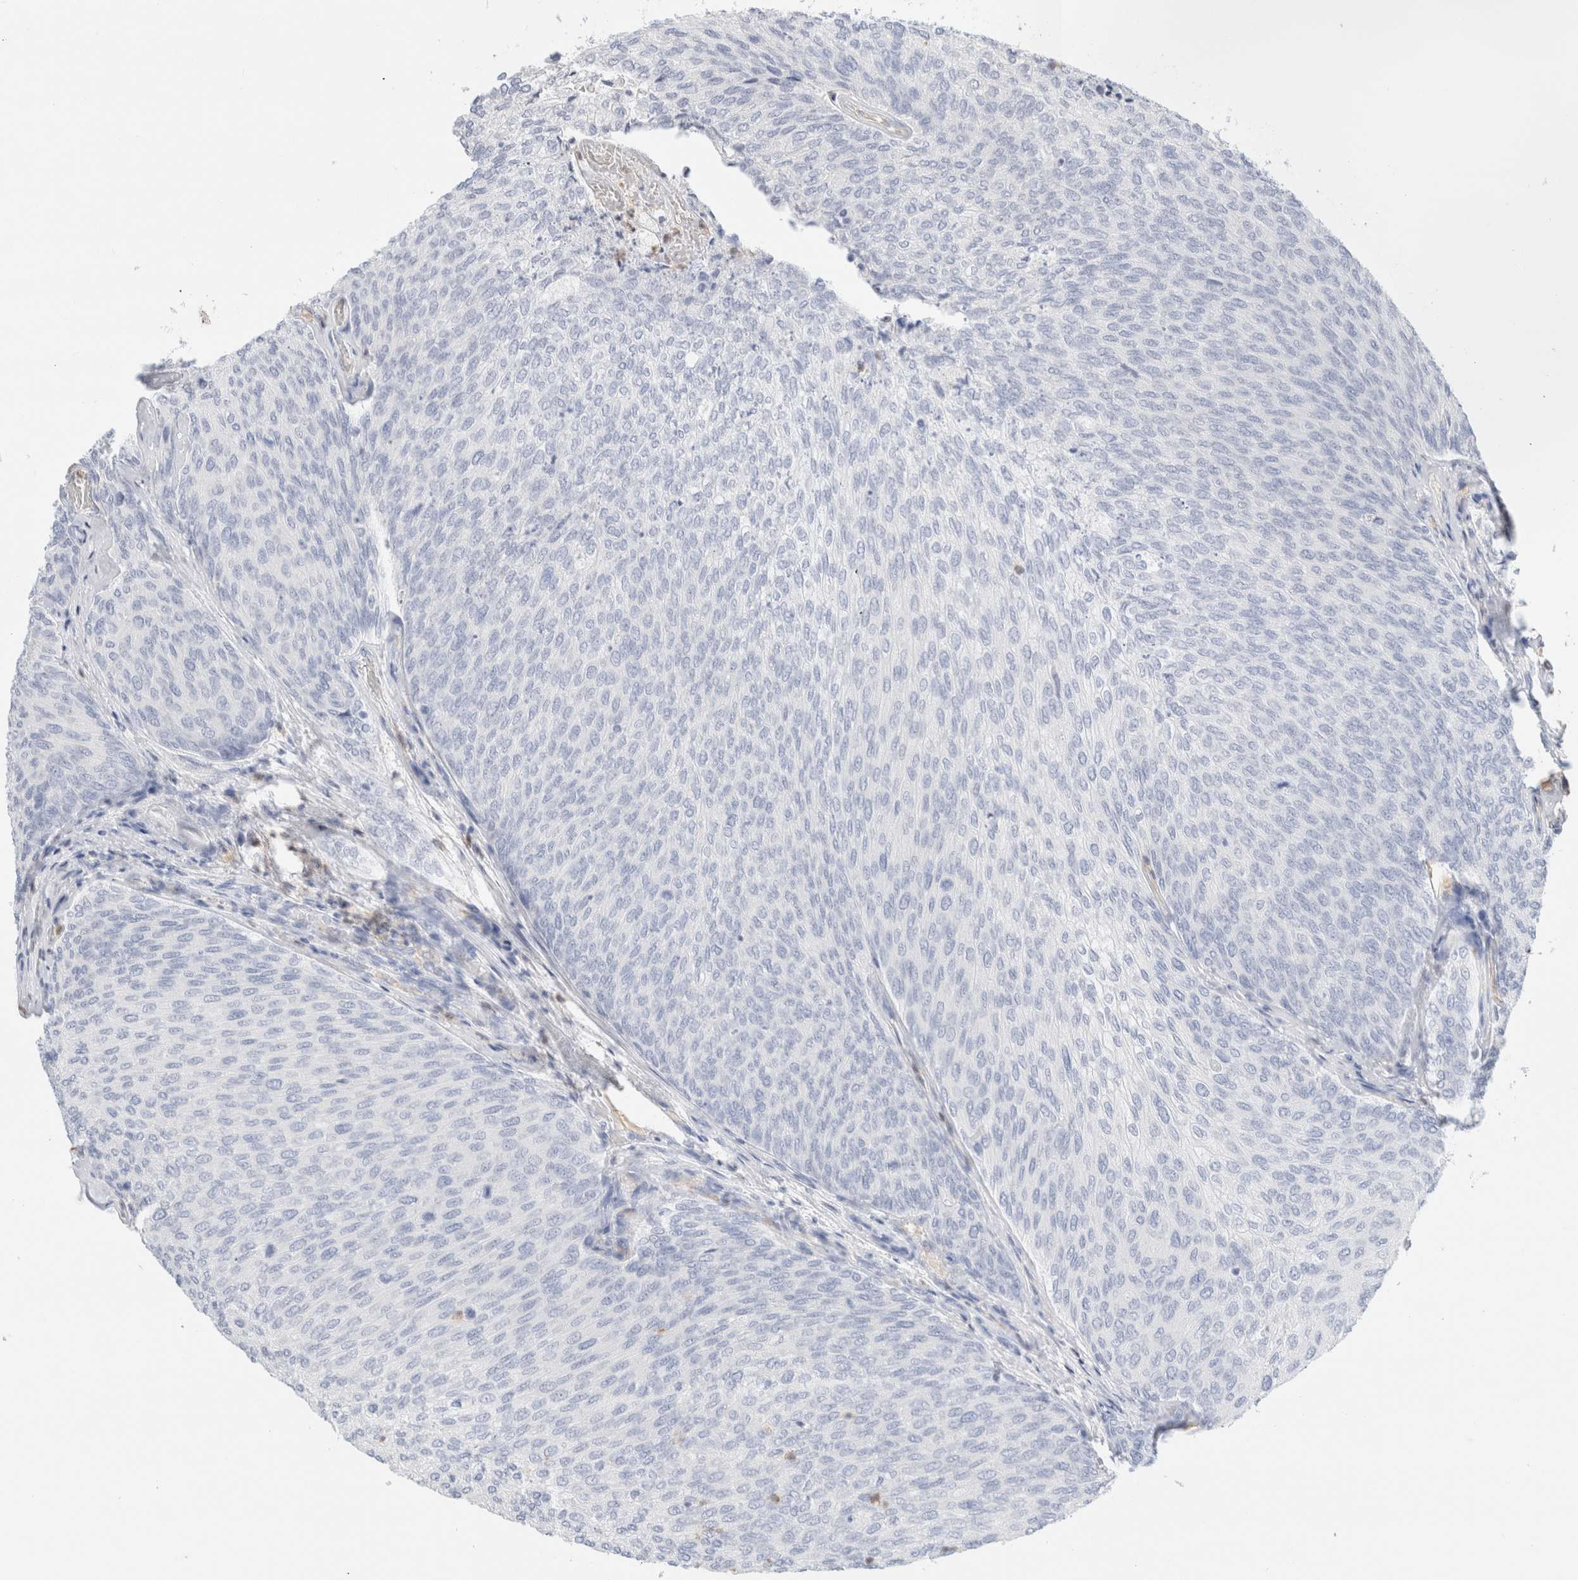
{"staining": {"intensity": "negative", "quantity": "none", "location": "none"}, "tissue": "urothelial cancer", "cell_type": "Tumor cells", "image_type": "cancer", "snomed": [{"axis": "morphology", "description": "Urothelial carcinoma, Low grade"}, {"axis": "topography", "description": "Urinary bladder"}], "caption": "An IHC micrograph of urothelial carcinoma (low-grade) is shown. There is no staining in tumor cells of urothelial carcinoma (low-grade). The staining is performed using DAB brown chromogen with nuclei counter-stained in using hematoxylin.", "gene": "ARG1", "patient": {"sex": "female", "age": 79}}